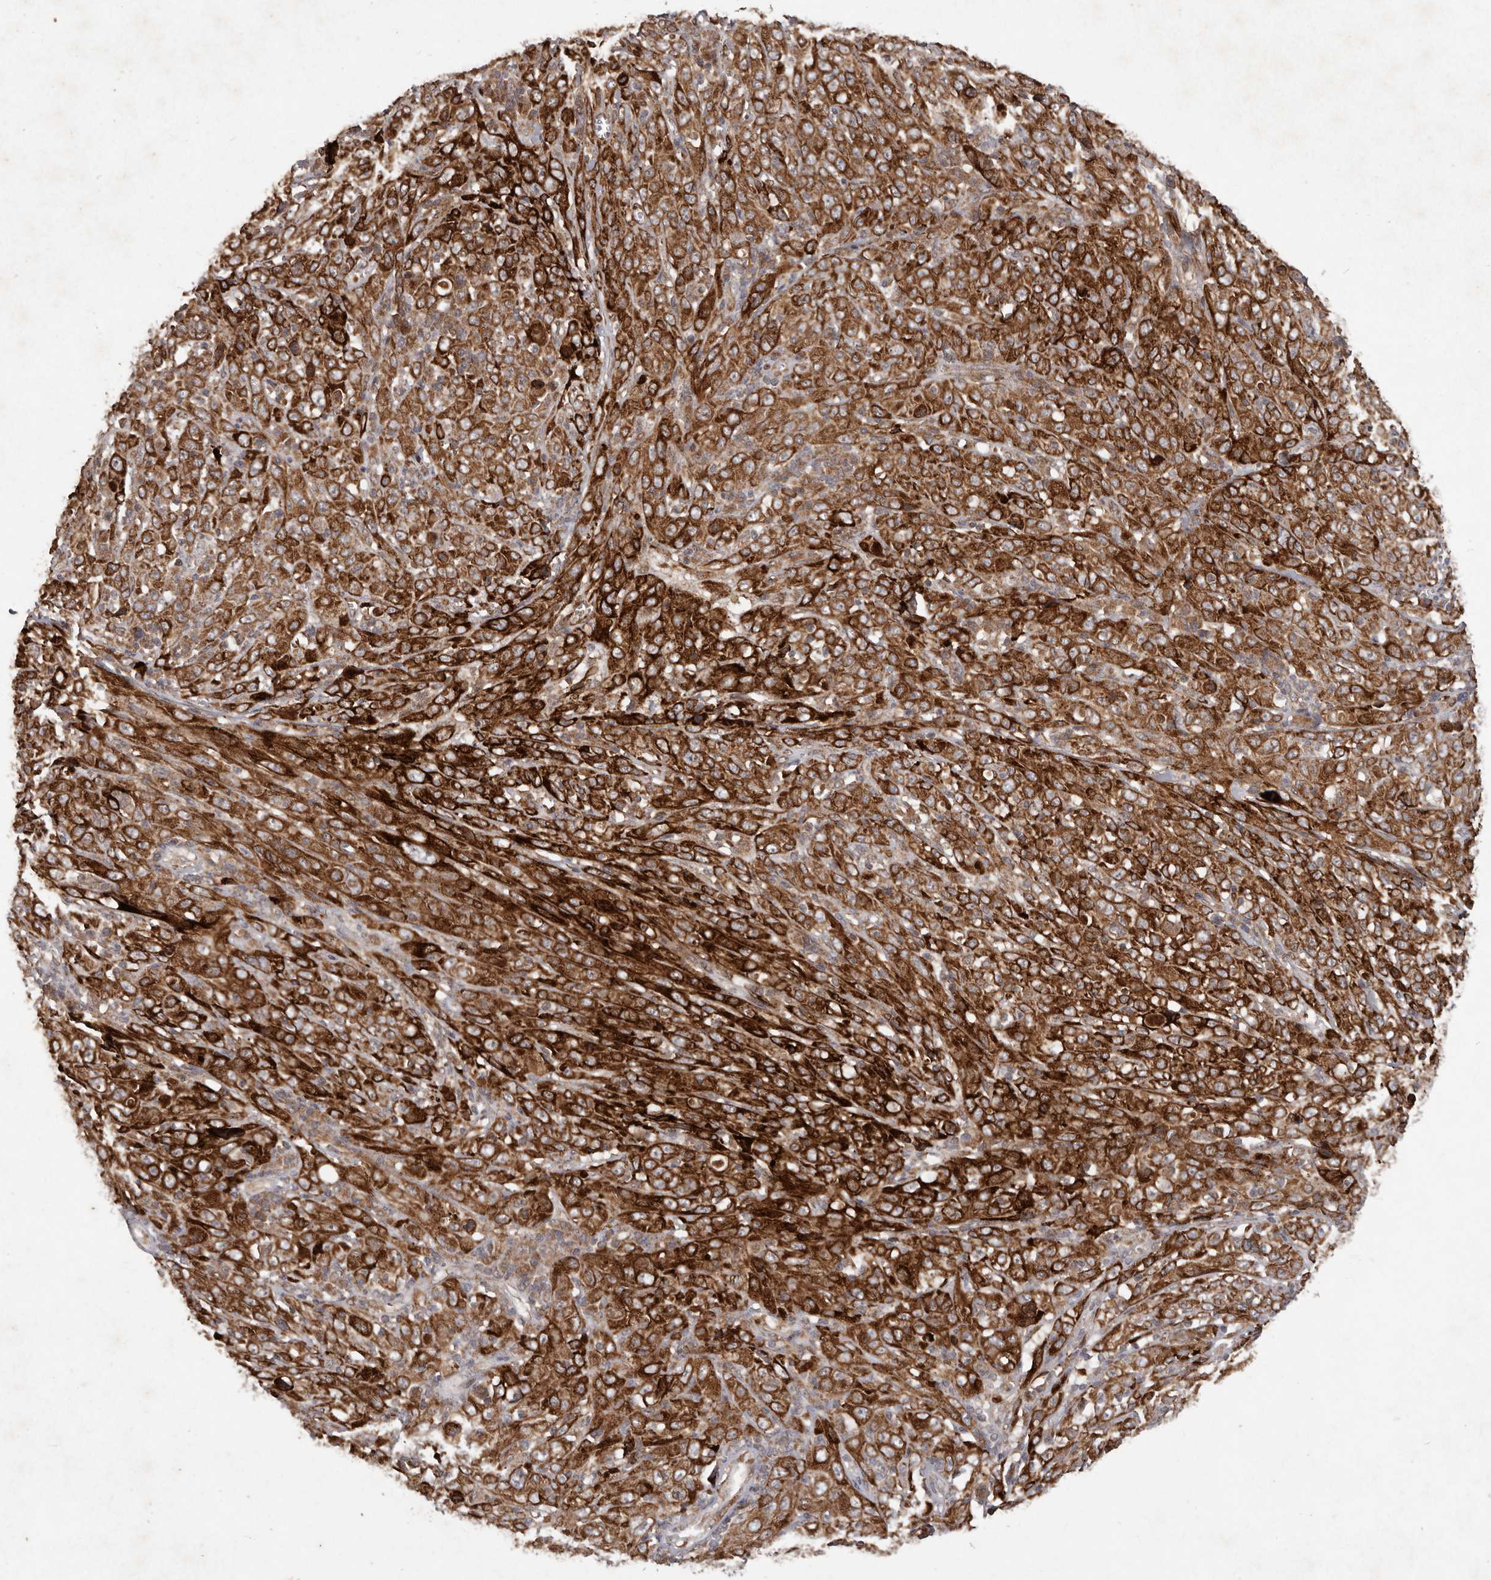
{"staining": {"intensity": "strong", "quantity": ">75%", "location": "cytoplasmic/membranous"}, "tissue": "cervical cancer", "cell_type": "Tumor cells", "image_type": "cancer", "snomed": [{"axis": "morphology", "description": "Squamous cell carcinoma, NOS"}, {"axis": "topography", "description": "Cervix"}], "caption": "Cervical squamous cell carcinoma stained for a protein (brown) demonstrates strong cytoplasmic/membranous positive staining in approximately >75% of tumor cells.", "gene": "PLOD2", "patient": {"sex": "female", "age": 46}}